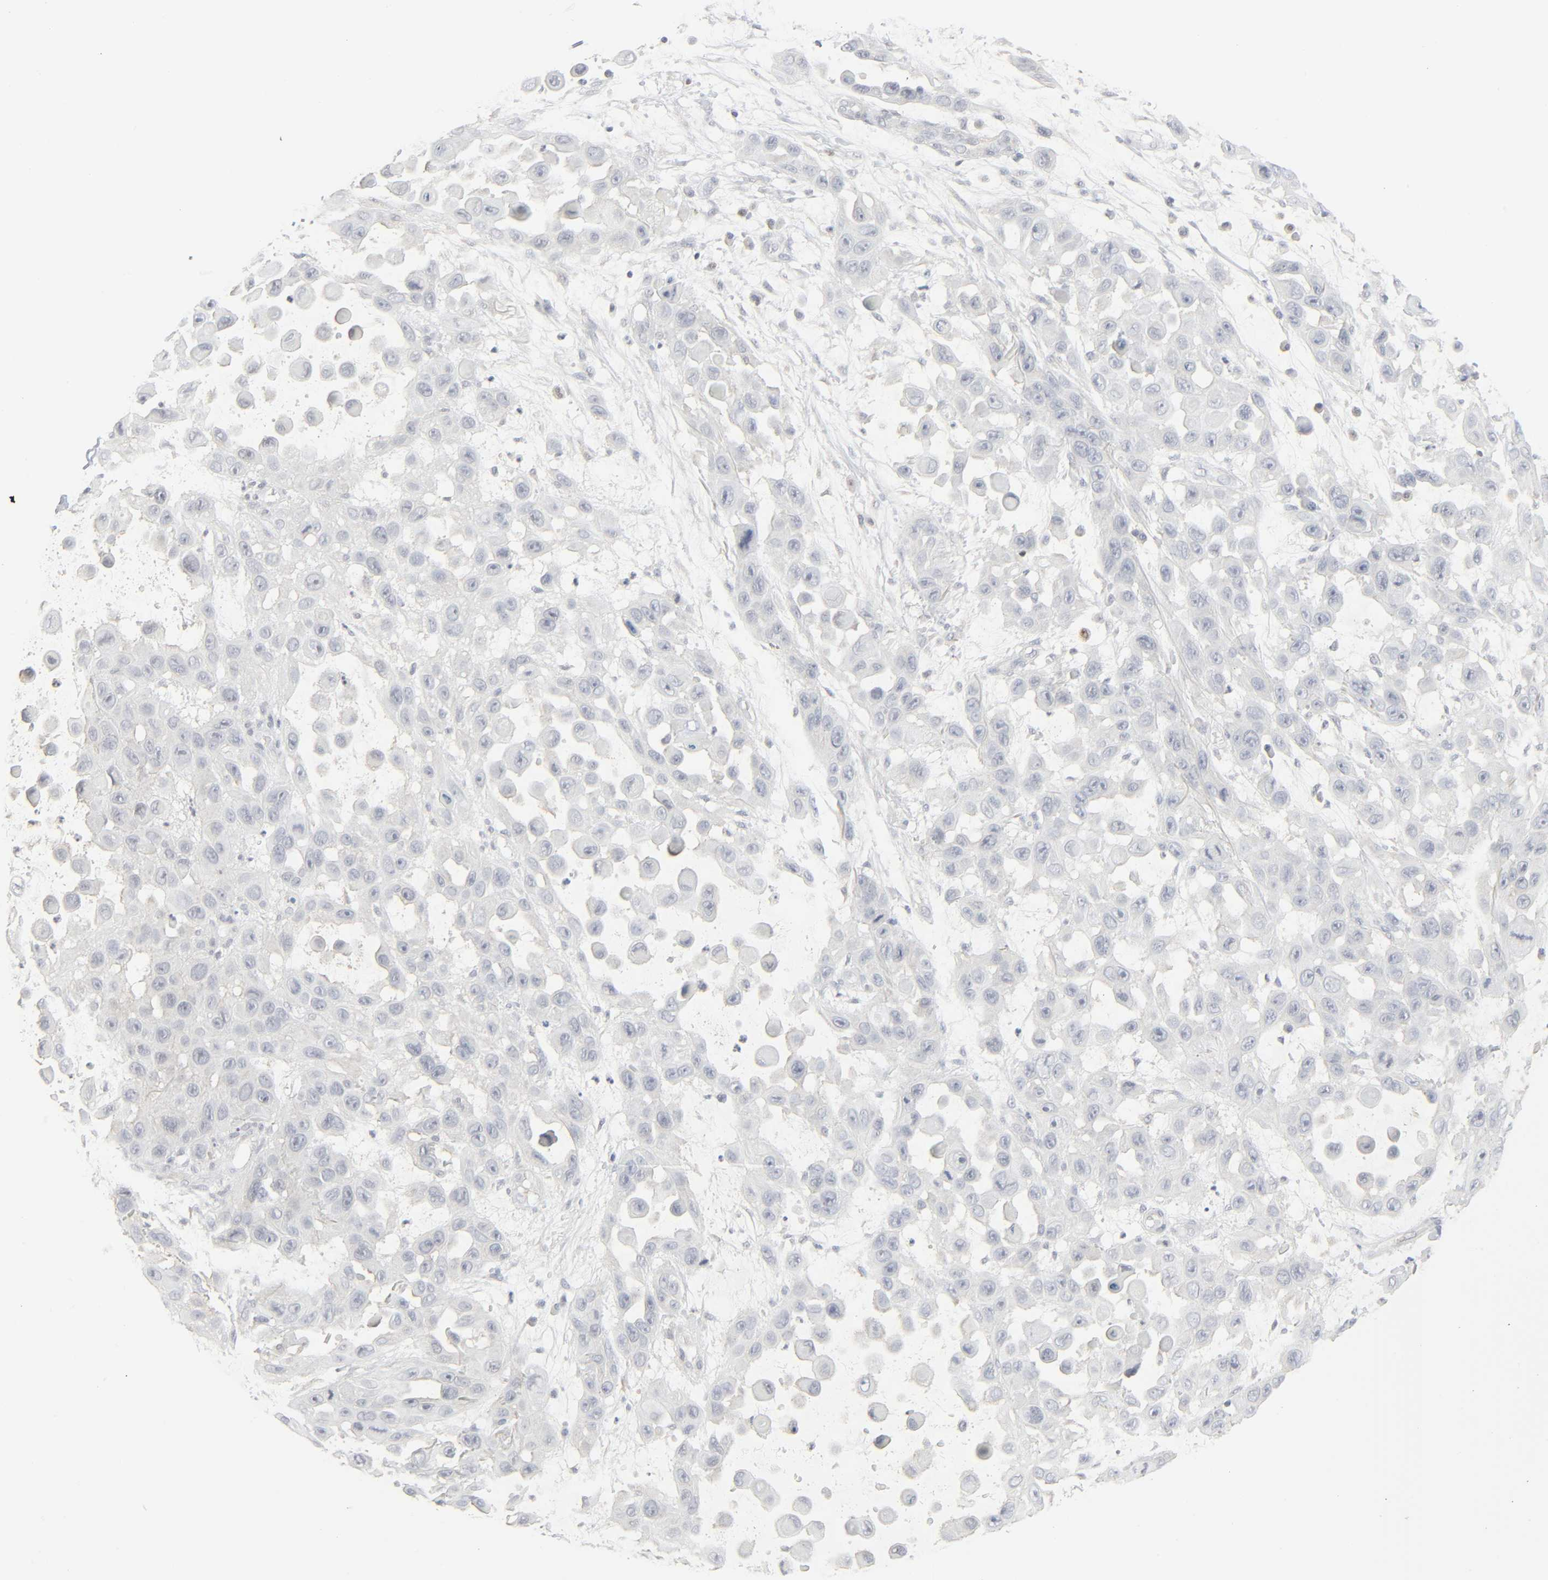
{"staining": {"intensity": "negative", "quantity": "none", "location": "none"}, "tissue": "skin cancer", "cell_type": "Tumor cells", "image_type": "cancer", "snomed": [{"axis": "morphology", "description": "Squamous cell carcinoma, NOS"}, {"axis": "topography", "description": "Skin"}], "caption": "This photomicrograph is of skin cancer stained with immunohistochemistry to label a protein in brown with the nuclei are counter-stained blue. There is no positivity in tumor cells.", "gene": "ZBTB16", "patient": {"sex": "male", "age": 81}}